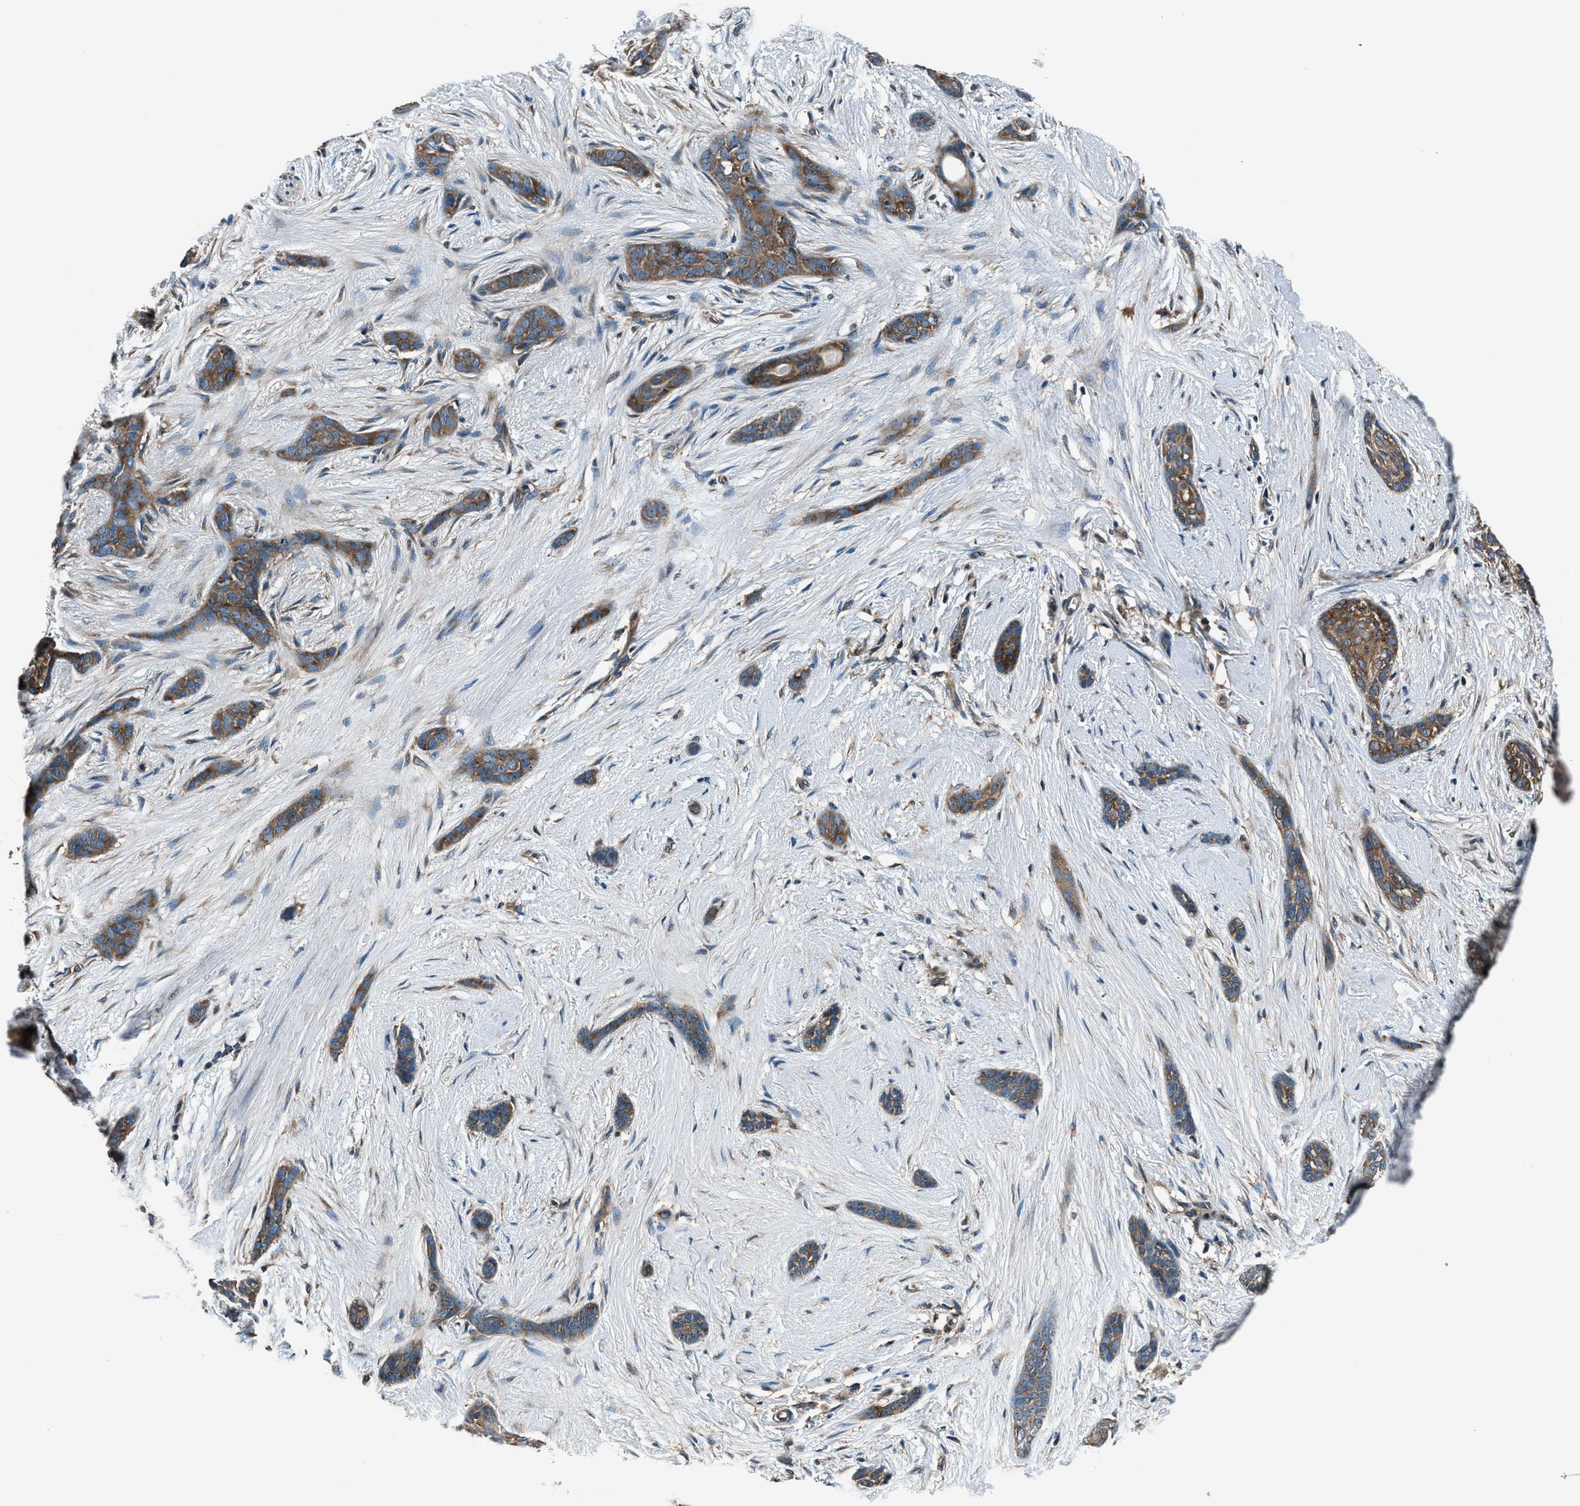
{"staining": {"intensity": "moderate", "quantity": ">75%", "location": "cytoplasmic/membranous"}, "tissue": "skin cancer", "cell_type": "Tumor cells", "image_type": "cancer", "snomed": [{"axis": "morphology", "description": "Basal cell carcinoma"}, {"axis": "morphology", "description": "Adnexal tumor, benign"}, {"axis": "topography", "description": "Skin"}], "caption": "This is a photomicrograph of immunohistochemistry (IHC) staining of skin basal cell carcinoma, which shows moderate positivity in the cytoplasmic/membranous of tumor cells.", "gene": "ARFGAP2", "patient": {"sex": "female", "age": 42}}